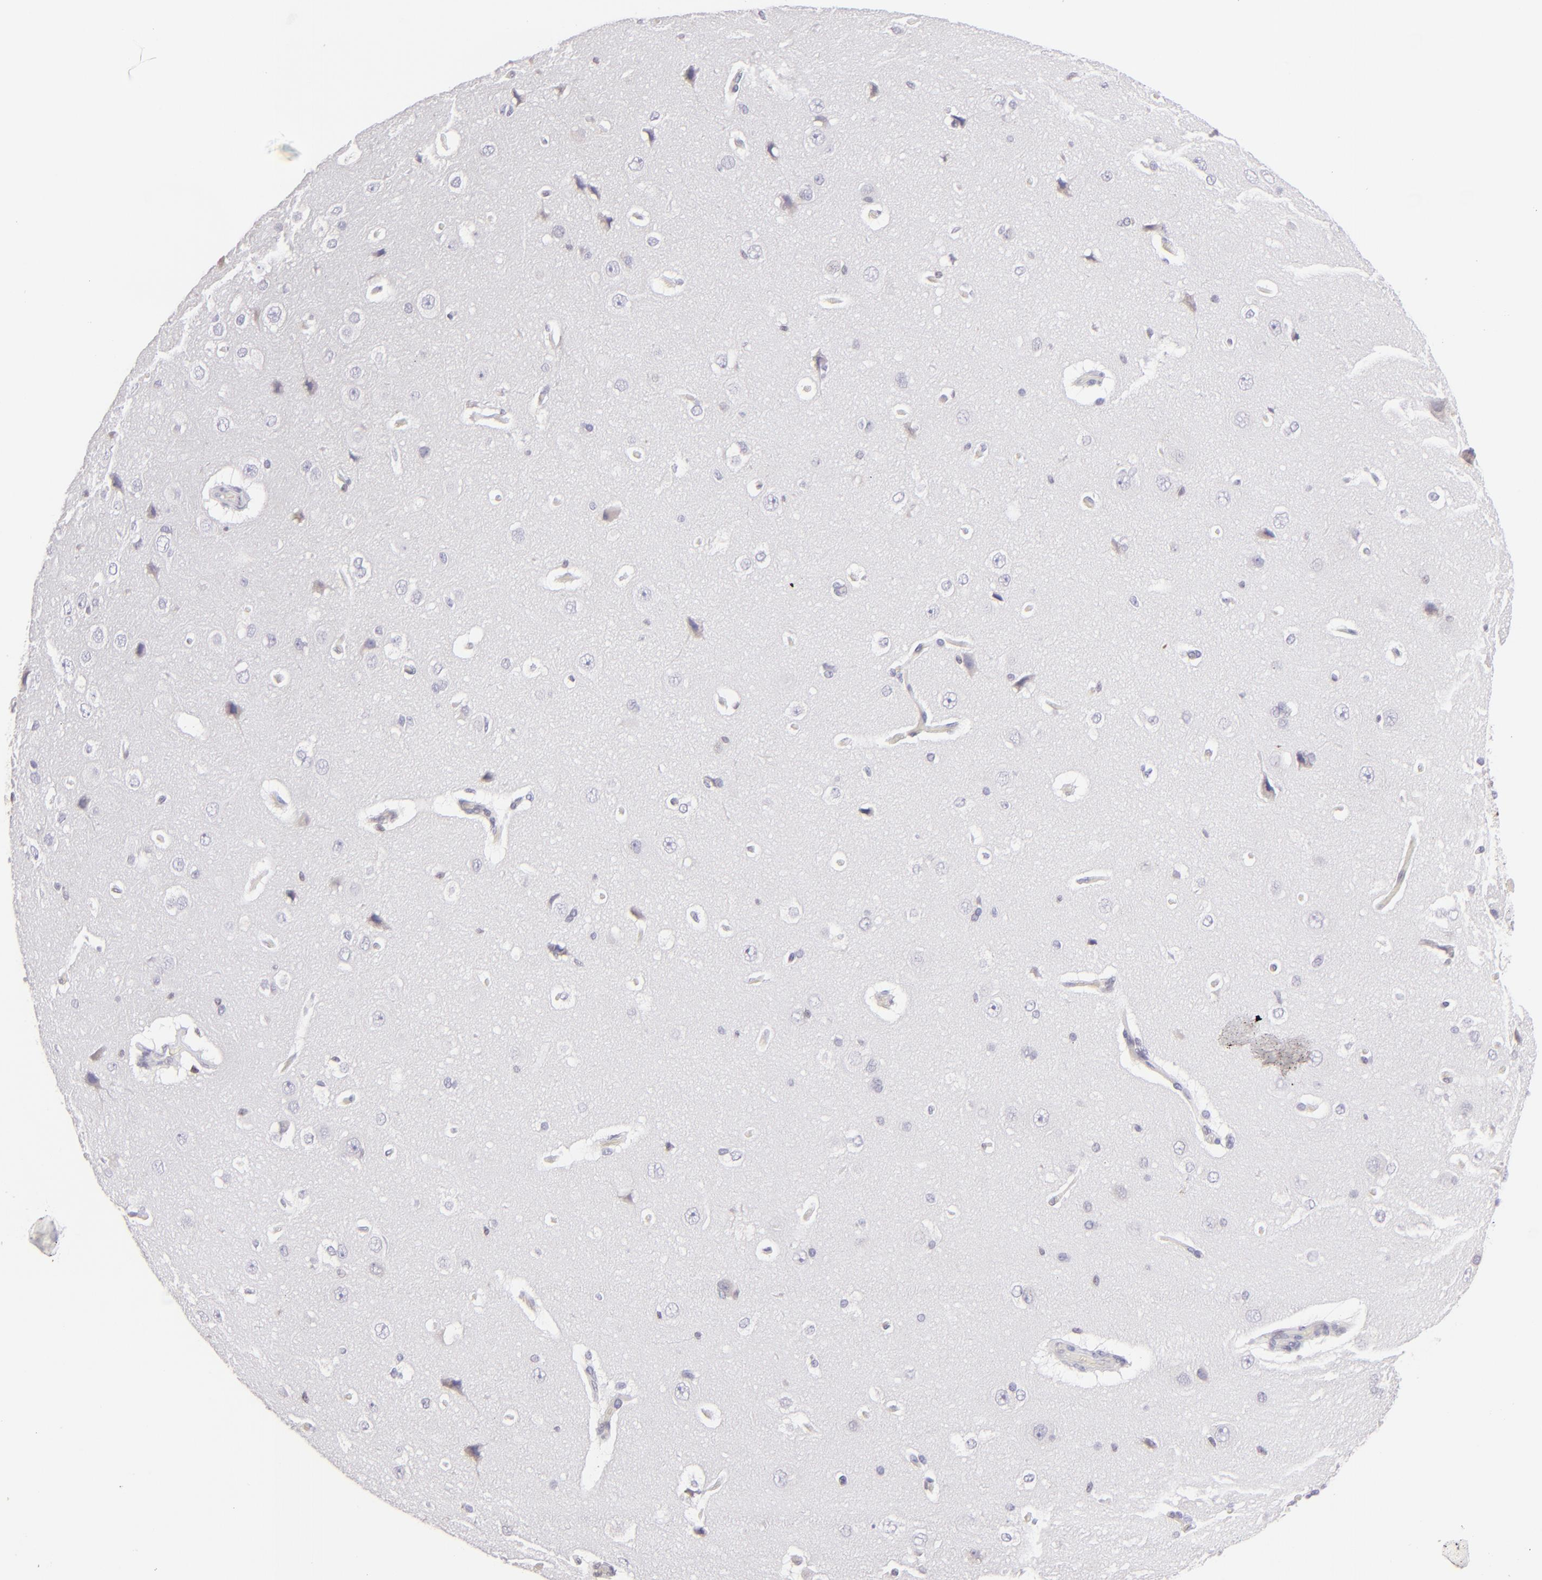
{"staining": {"intensity": "negative", "quantity": "none", "location": "none"}, "tissue": "cerebral cortex", "cell_type": "Endothelial cells", "image_type": "normal", "snomed": [{"axis": "morphology", "description": "Normal tissue, NOS"}, {"axis": "topography", "description": "Cerebral cortex"}], "caption": "This image is of benign cerebral cortex stained with immunohistochemistry to label a protein in brown with the nuclei are counter-stained blue. There is no expression in endothelial cells. (DAB (3,3'-diaminobenzidine) IHC with hematoxylin counter stain).", "gene": "MAGEA1", "patient": {"sex": "female", "age": 45}}